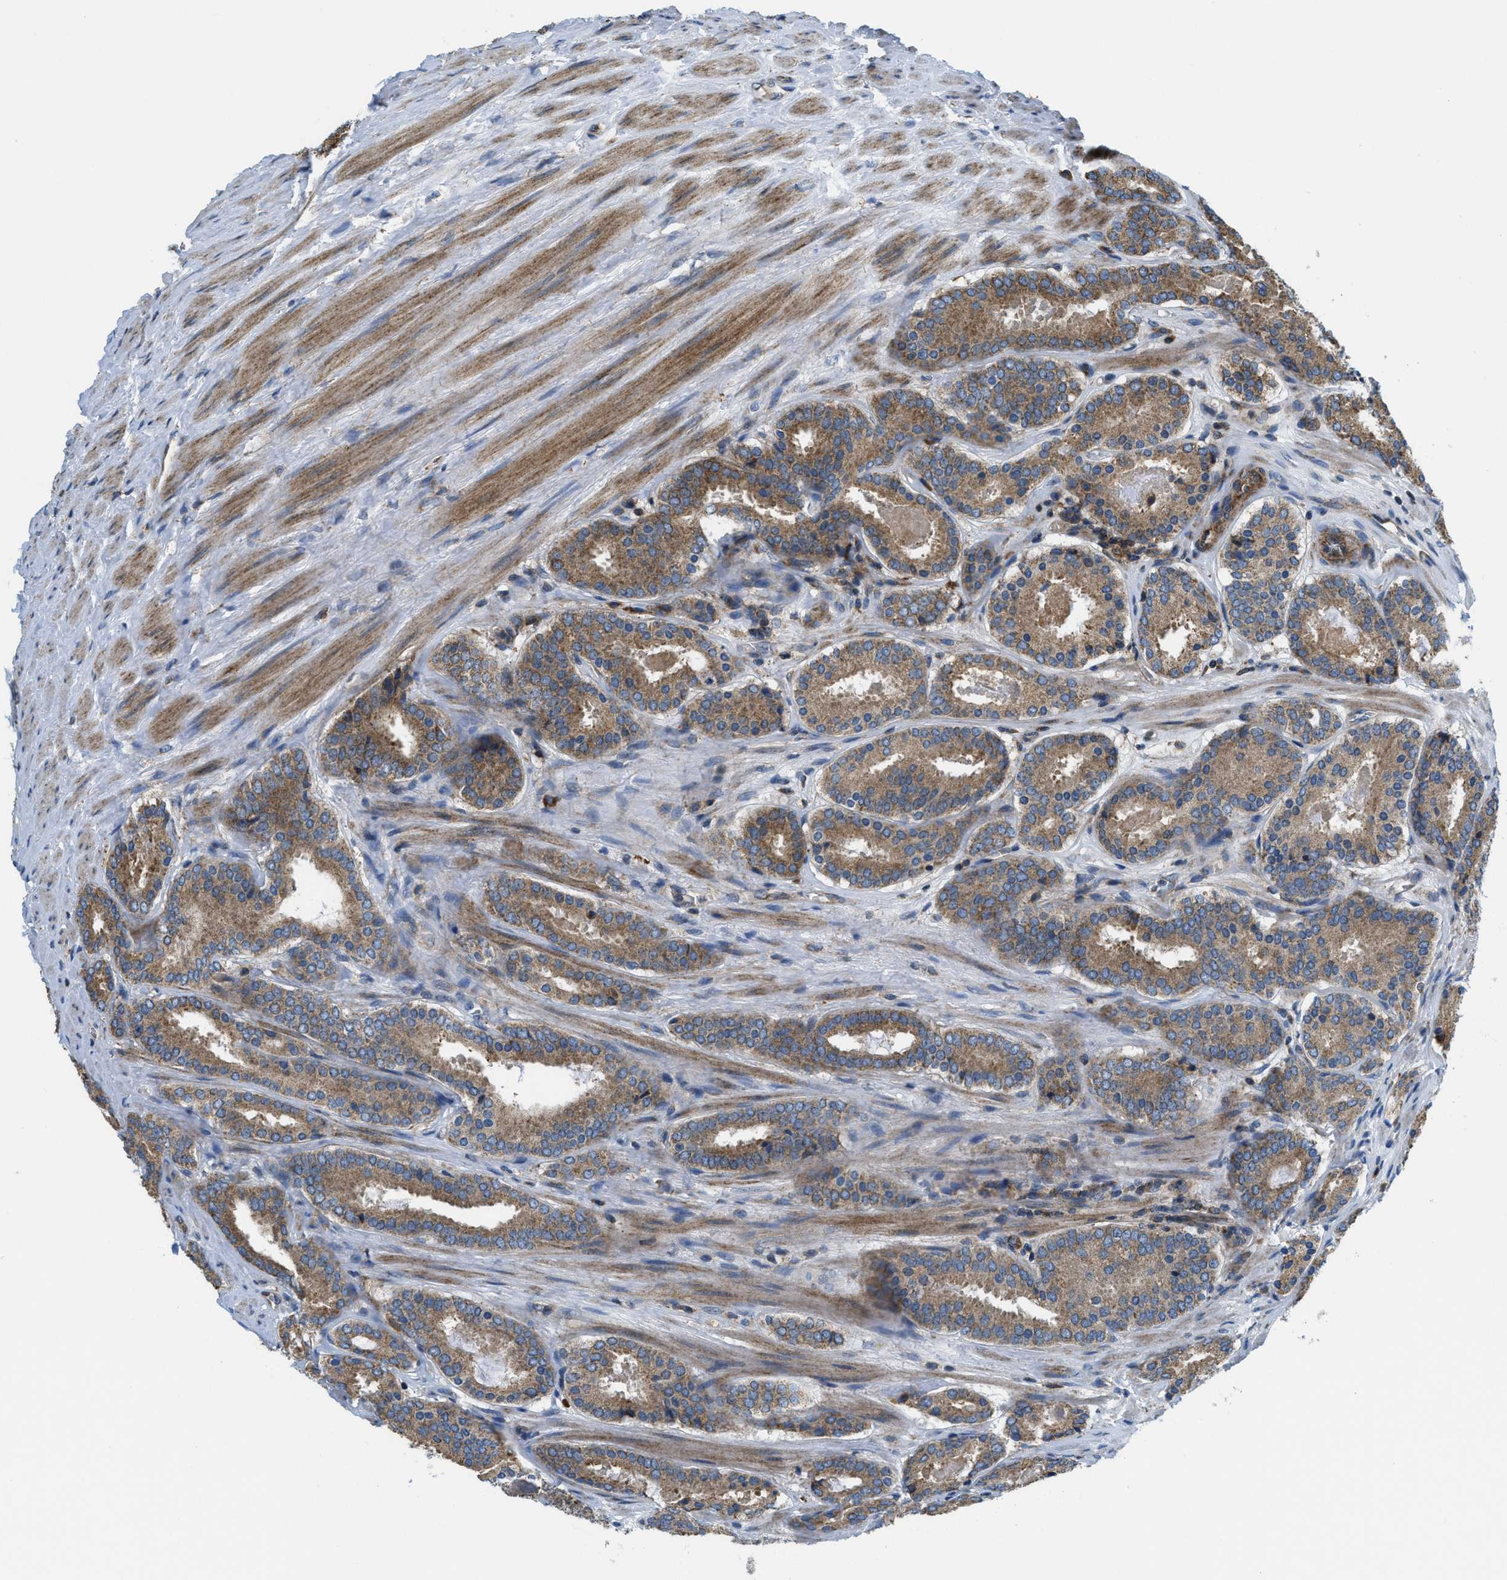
{"staining": {"intensity": "moderate", "quantity": ">75%", "location": "cytoplasmic/membranous"}, "tissue": "prostate cancer", "cell_type": "Tumor cells", "image_type": "cancer", "snomed": [{"axis": "morphology", "description": "Adenocarcinoma, Low grade"}, {"axis": "topography", "description": "Prostate"}], "caption": "A brown stain shows moderate cytoplasmic/membranous positivity of a protein in human prostate adenocarcinoma (low-grade) tumor cells.", "gene": "CSPG4", "patient": {"sex": "male", "age": 69}}